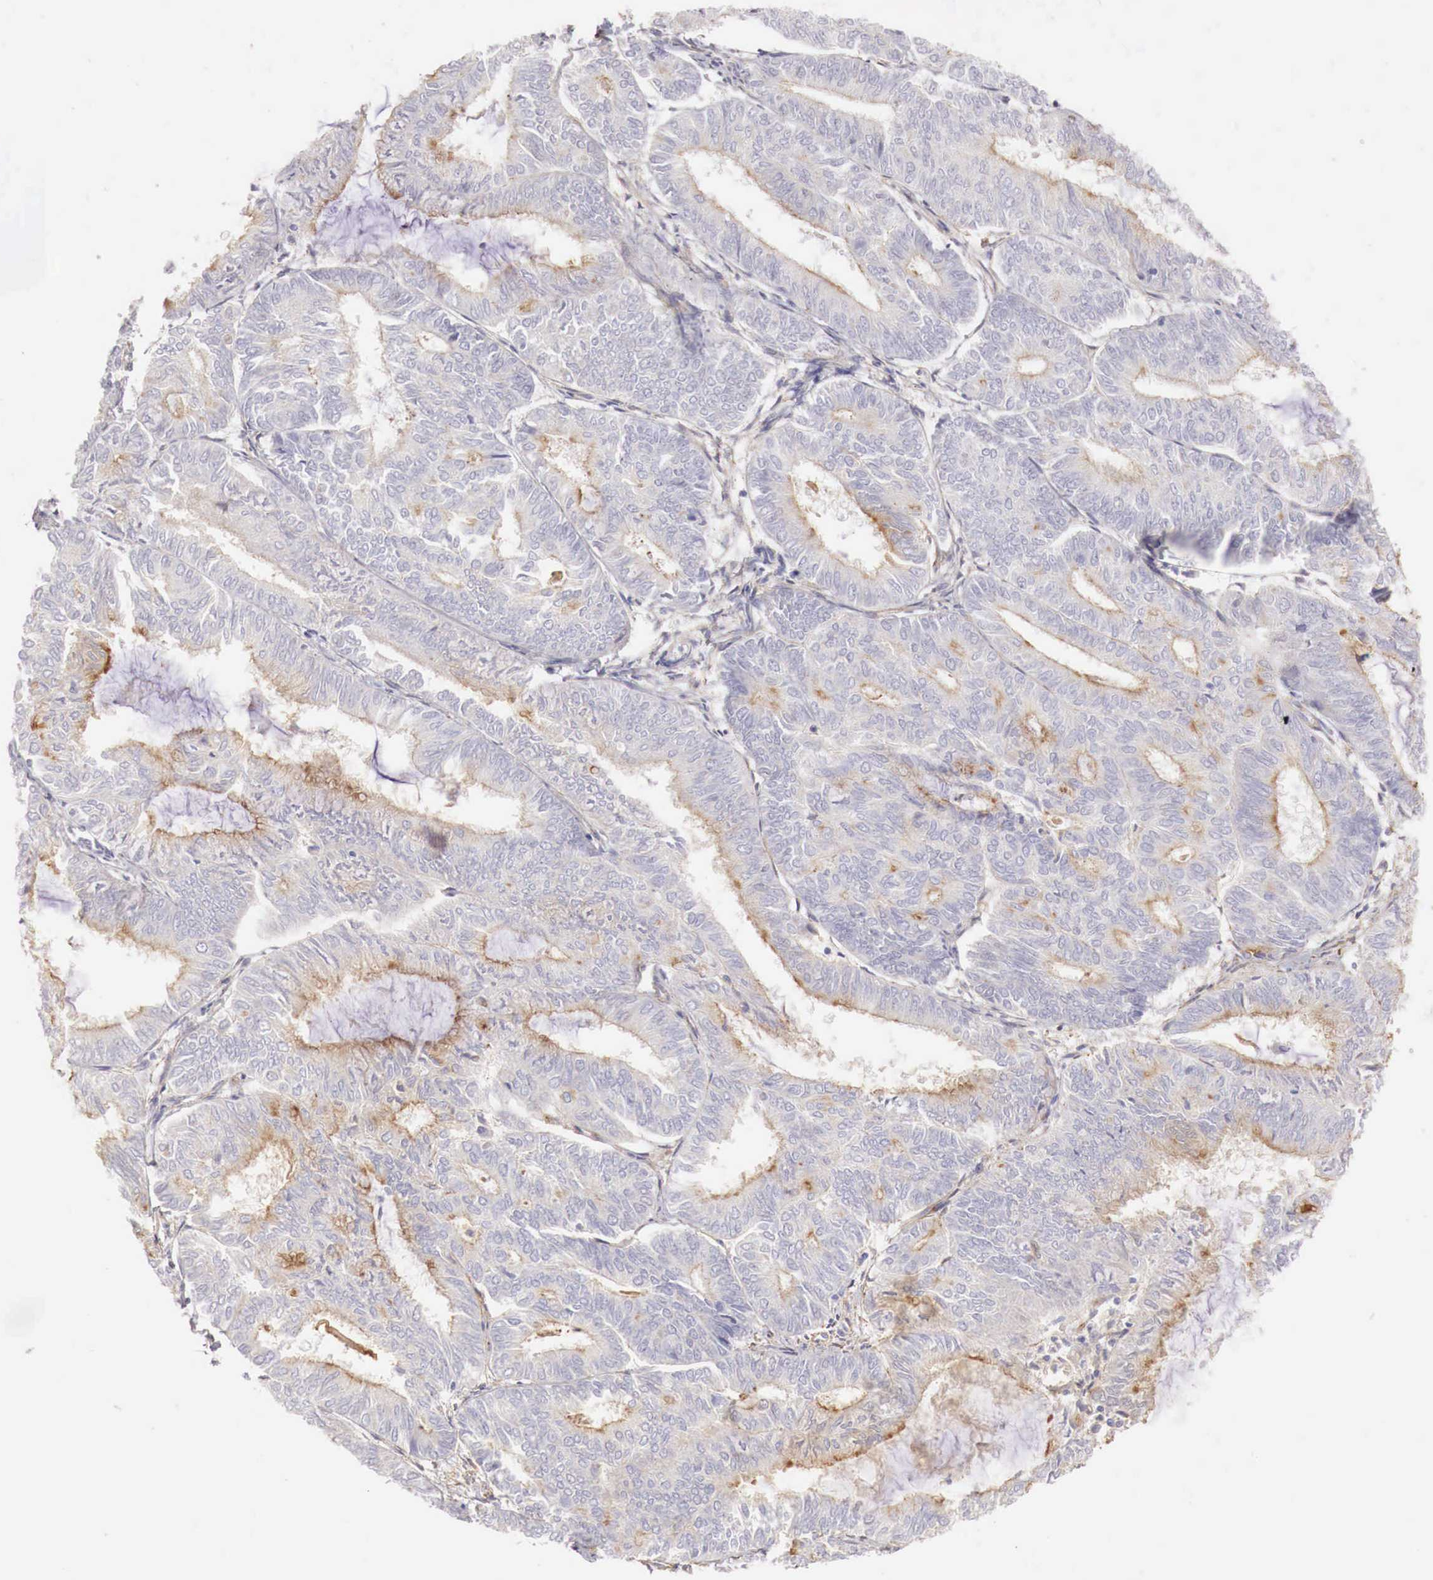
{"staining": {"intensity": "negative", "quantity": "none", "location": "none"}, "tissue": "endometrial cancer", "cell_type": "Tumor cells", "image_type": "cancer", "snomed": [{"axis": "morphology", "description": "Adenocarcinoma, NOS"}, {"axis": "topography", "description": "Endometrium"}], "caption": "There is no significant expression in tumor cells of endometrial adenocarcinoma. (DAB immunohistochemistry (IHC) with hematoxylin counter stain).", "gene": "KLHDC7B", "patient": {"sex": "female", "age": 59}}